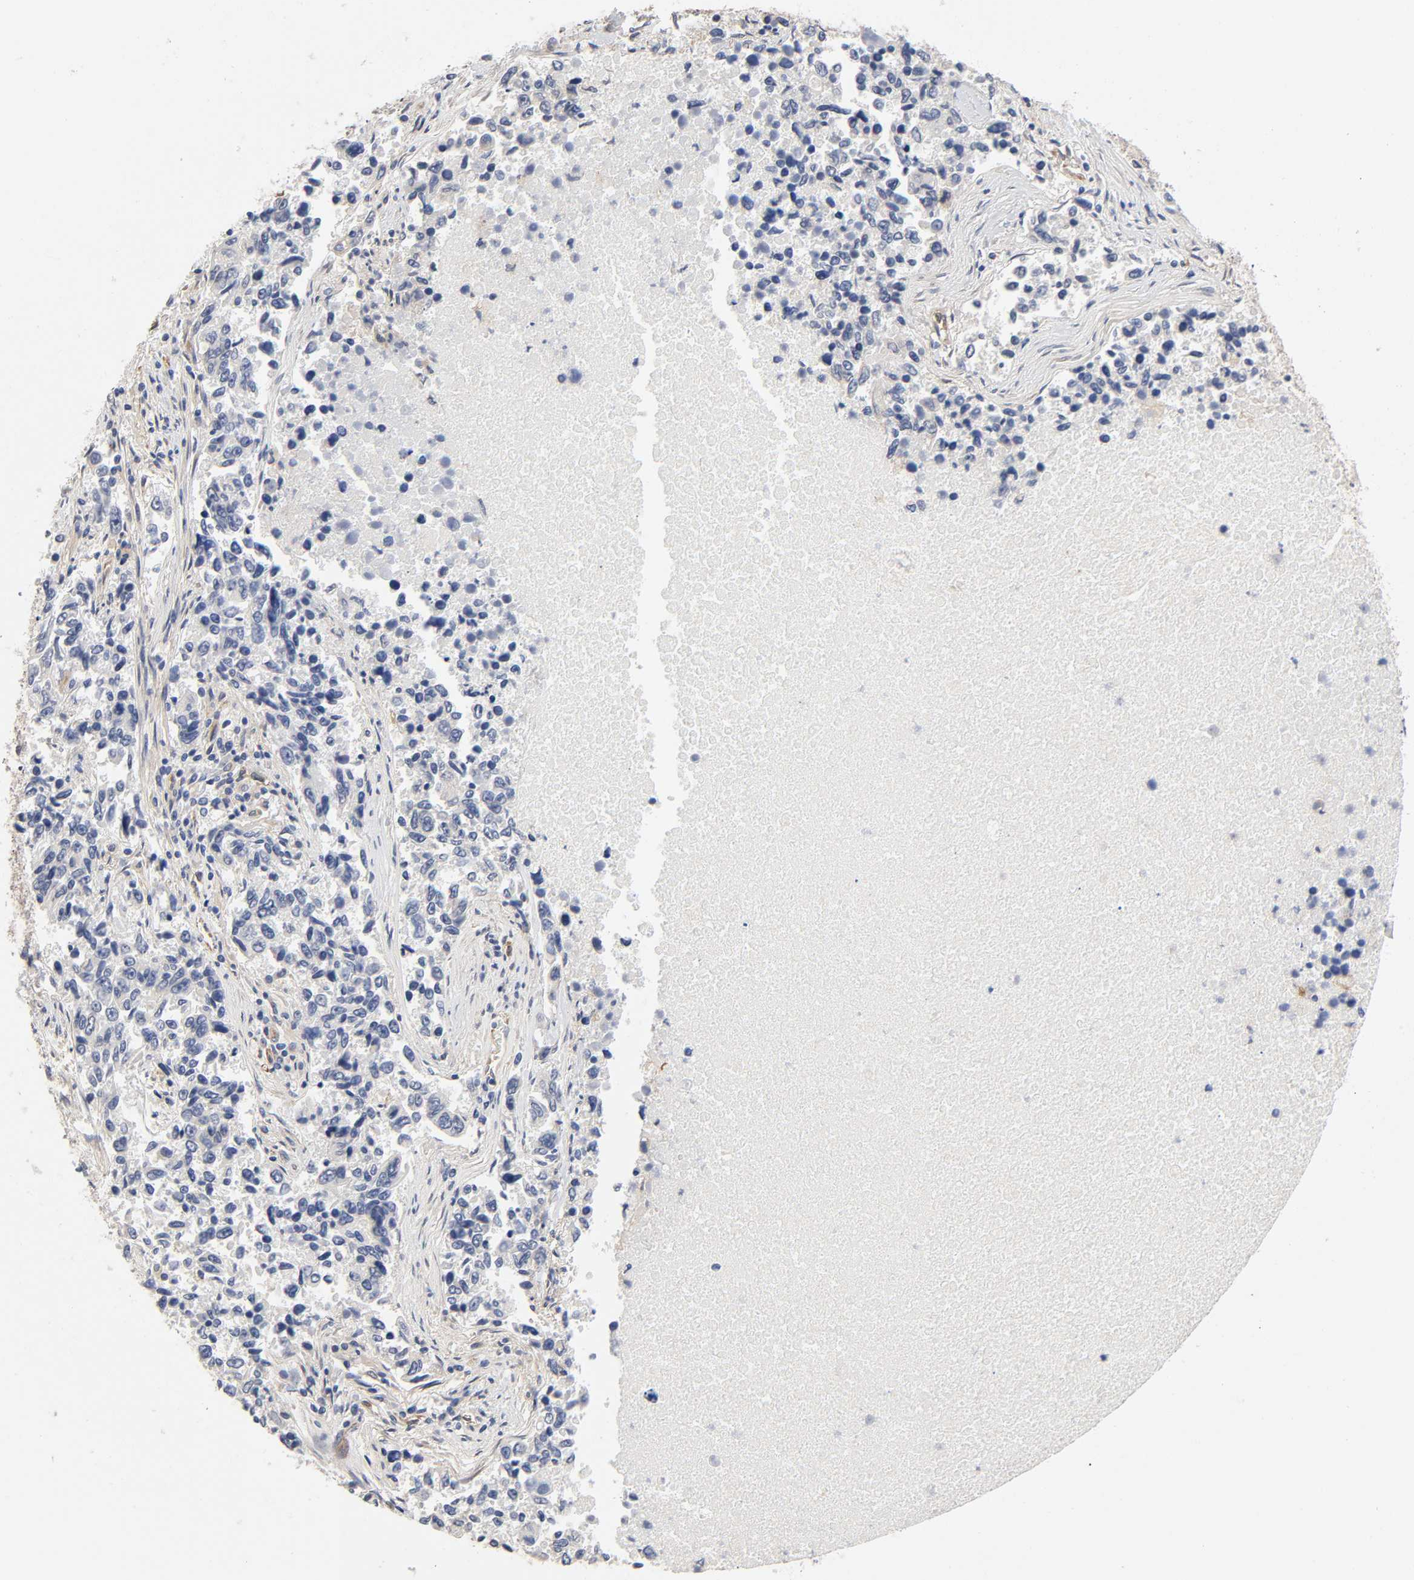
{"staining": {"intensity": "negative", "quantity": "none", "location": "none"}, "tissue": "lung cancer", "cell_type": "Tumor cells", "image_type": "cancer", "snomed": [{"axis": "morphology", "description": "Adenocarcinoma, NOS"}, {"axis": "topography", "description": "Lung"}], "caption": "The photomicrograph demonstrates no significant expression in tumor cells of adenocarcinoma (lung). Nuclei are stained in blue.", "gene": "RAB13", "patient": {"sex": "male", "age": 84}}